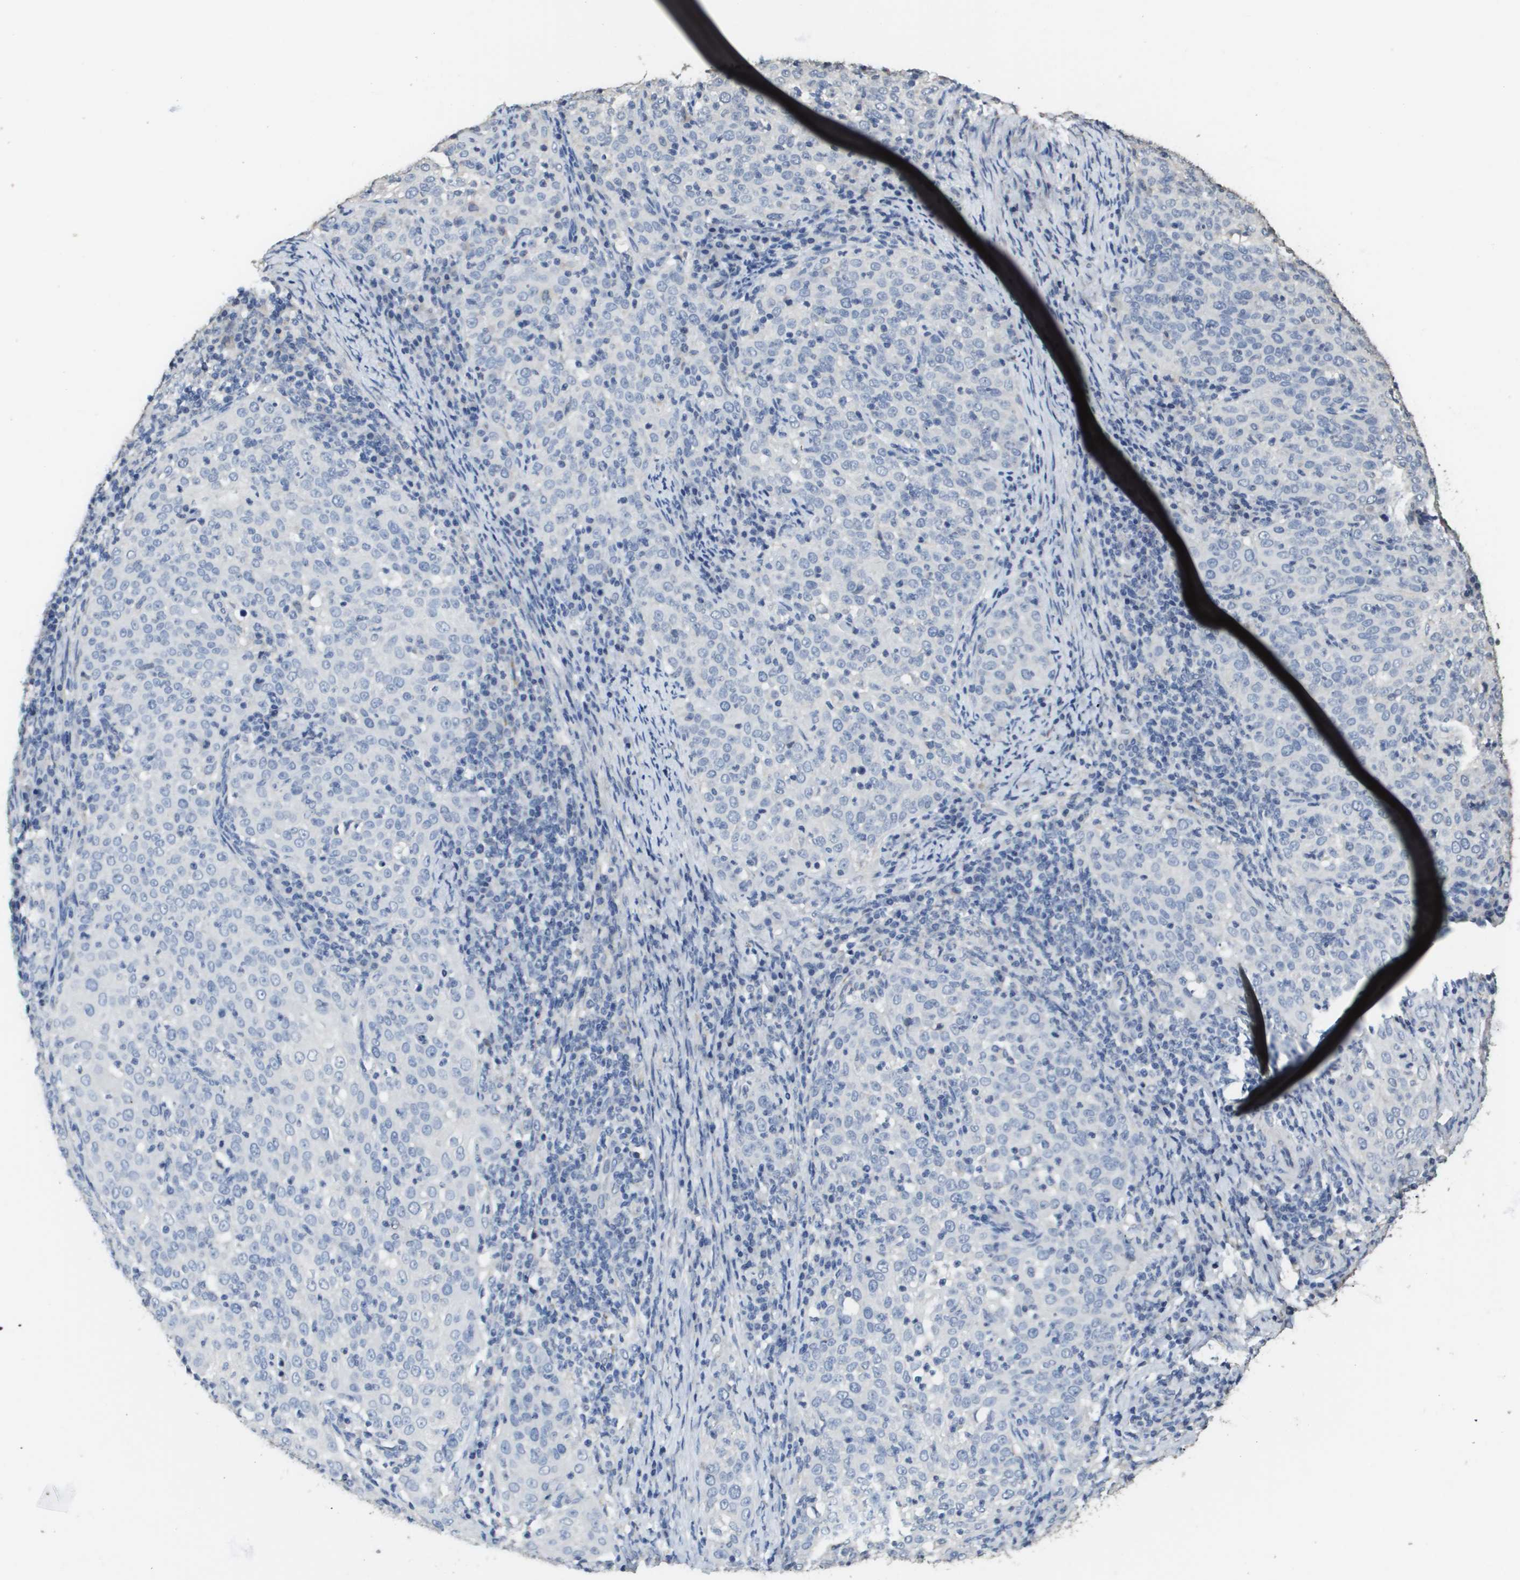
{"staining": {"intensity": "negative", "quantity": "none", "location": "none"}, "tissue": "cervical cancer", "cell_type": "Tumor cells", "image_type": "cancer", "snomed": [{"axis": "morphology", "description": "Squamous cell carcinoma, NOS"}, {"axis": "topography", "description": "Cervix"}], "caption": "DAB immunohistochemical staining of human cervical cancer (squamous cell carcinoma) exhibits no significant expression in tumor cells.", "gene": "MT3", "patient": {"sex": "female", "age": 51}}